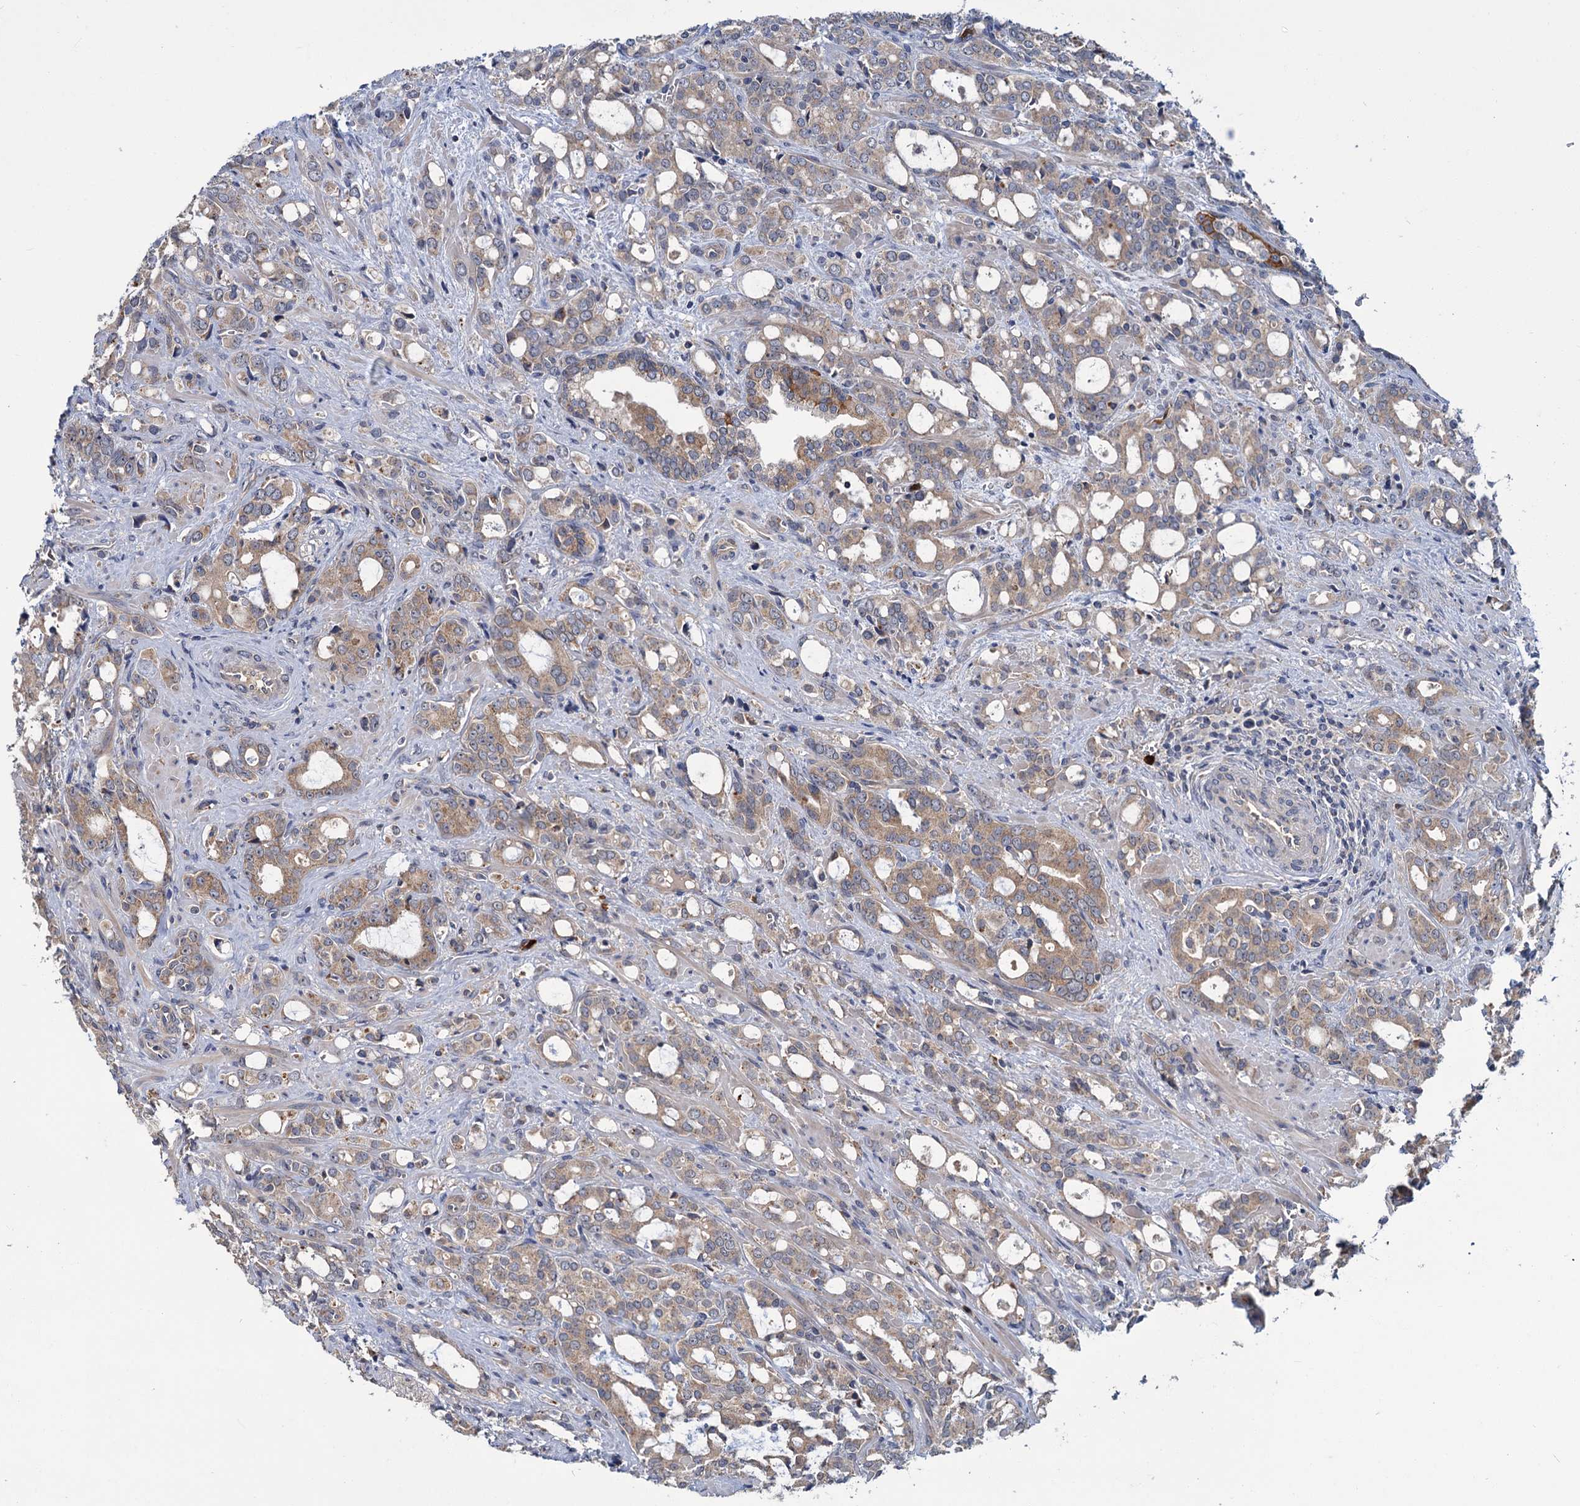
{"staining": {"intensity": "weak", "quantity": ">75%", "location": "cytoplasmic/membranous"}, "tissue": "prostate cancer", "cell_type": "Tumor cells", "image_type": "cancer", "snomed": [{"axis": "morphology", "description": "Adenocarcinoma, High grade"}, {"axis": "topography", "description": "Prostate"}], "caption": "The immunohistochemical stain labels weak cytoplasmic/membranous expression in tumor cells of prostate cancer (adenocarcinoma (high-grade)) tissue. (brown staining indicates protein expression, while blue staining denotes nuclei).", "gene": "DYNC2H1", "patient": {"sex": "male", "age": 72}}